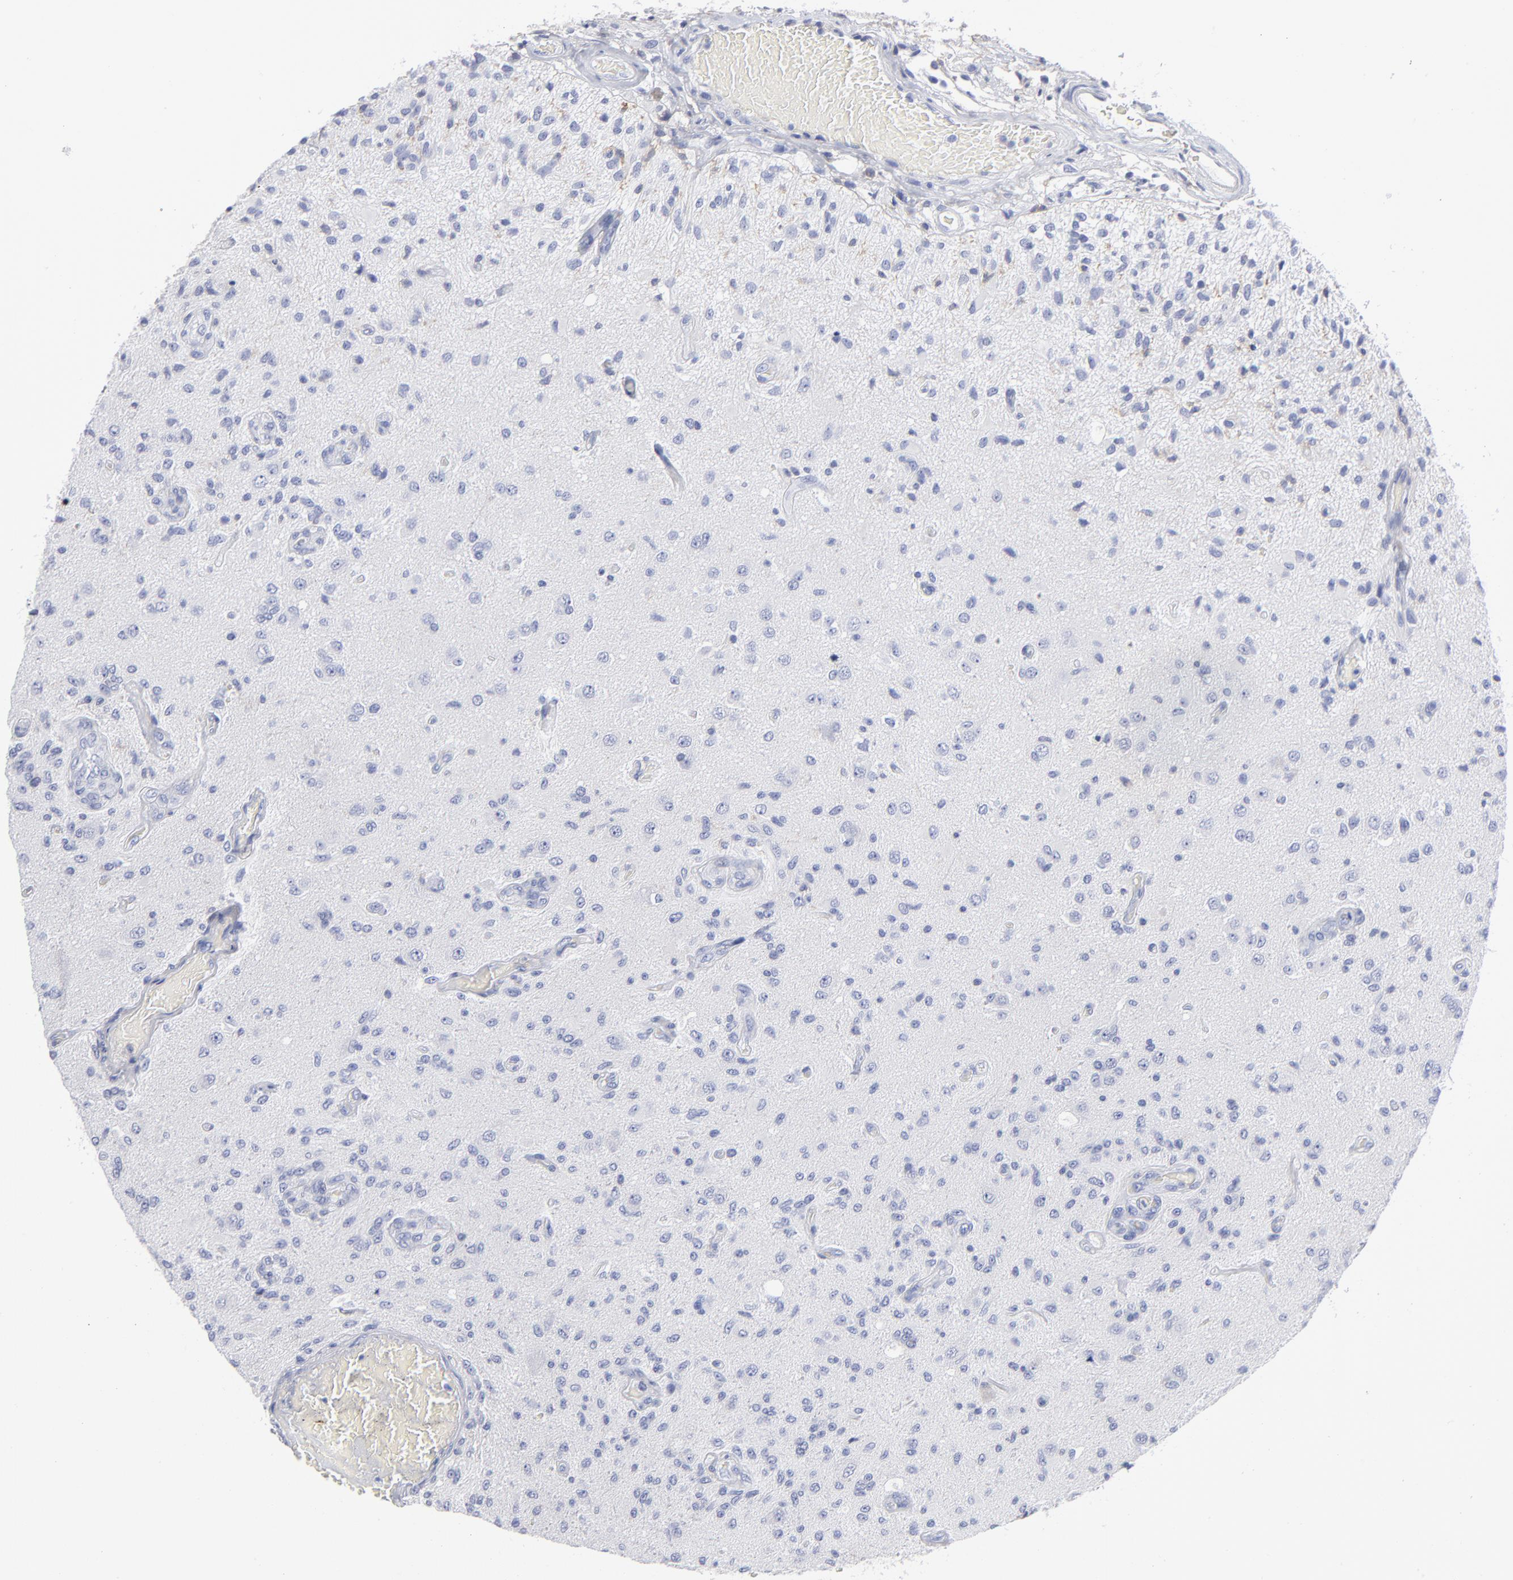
{"staining": {"intensity": "negative", "quantity": "none", "location": "none"}, "tissue": "glioma", "cell_type": "Tumor cells", "image_type": "cancer", "snomed": [{"axis": "morphology", "description": "Normal tissue, NOS"}, {"axis": "morphology", "description": "Glioma, malignant, High grade"}, {"axis": "topography", "description": "Cerebral cortex"}], "caption": "A high-resolution micrograph shows immunohistochemistry staining of glioma, which displays no significant expression in tumor cells.", "gene": "LAT2", "patient": {"sex": "male", "age": 77}}